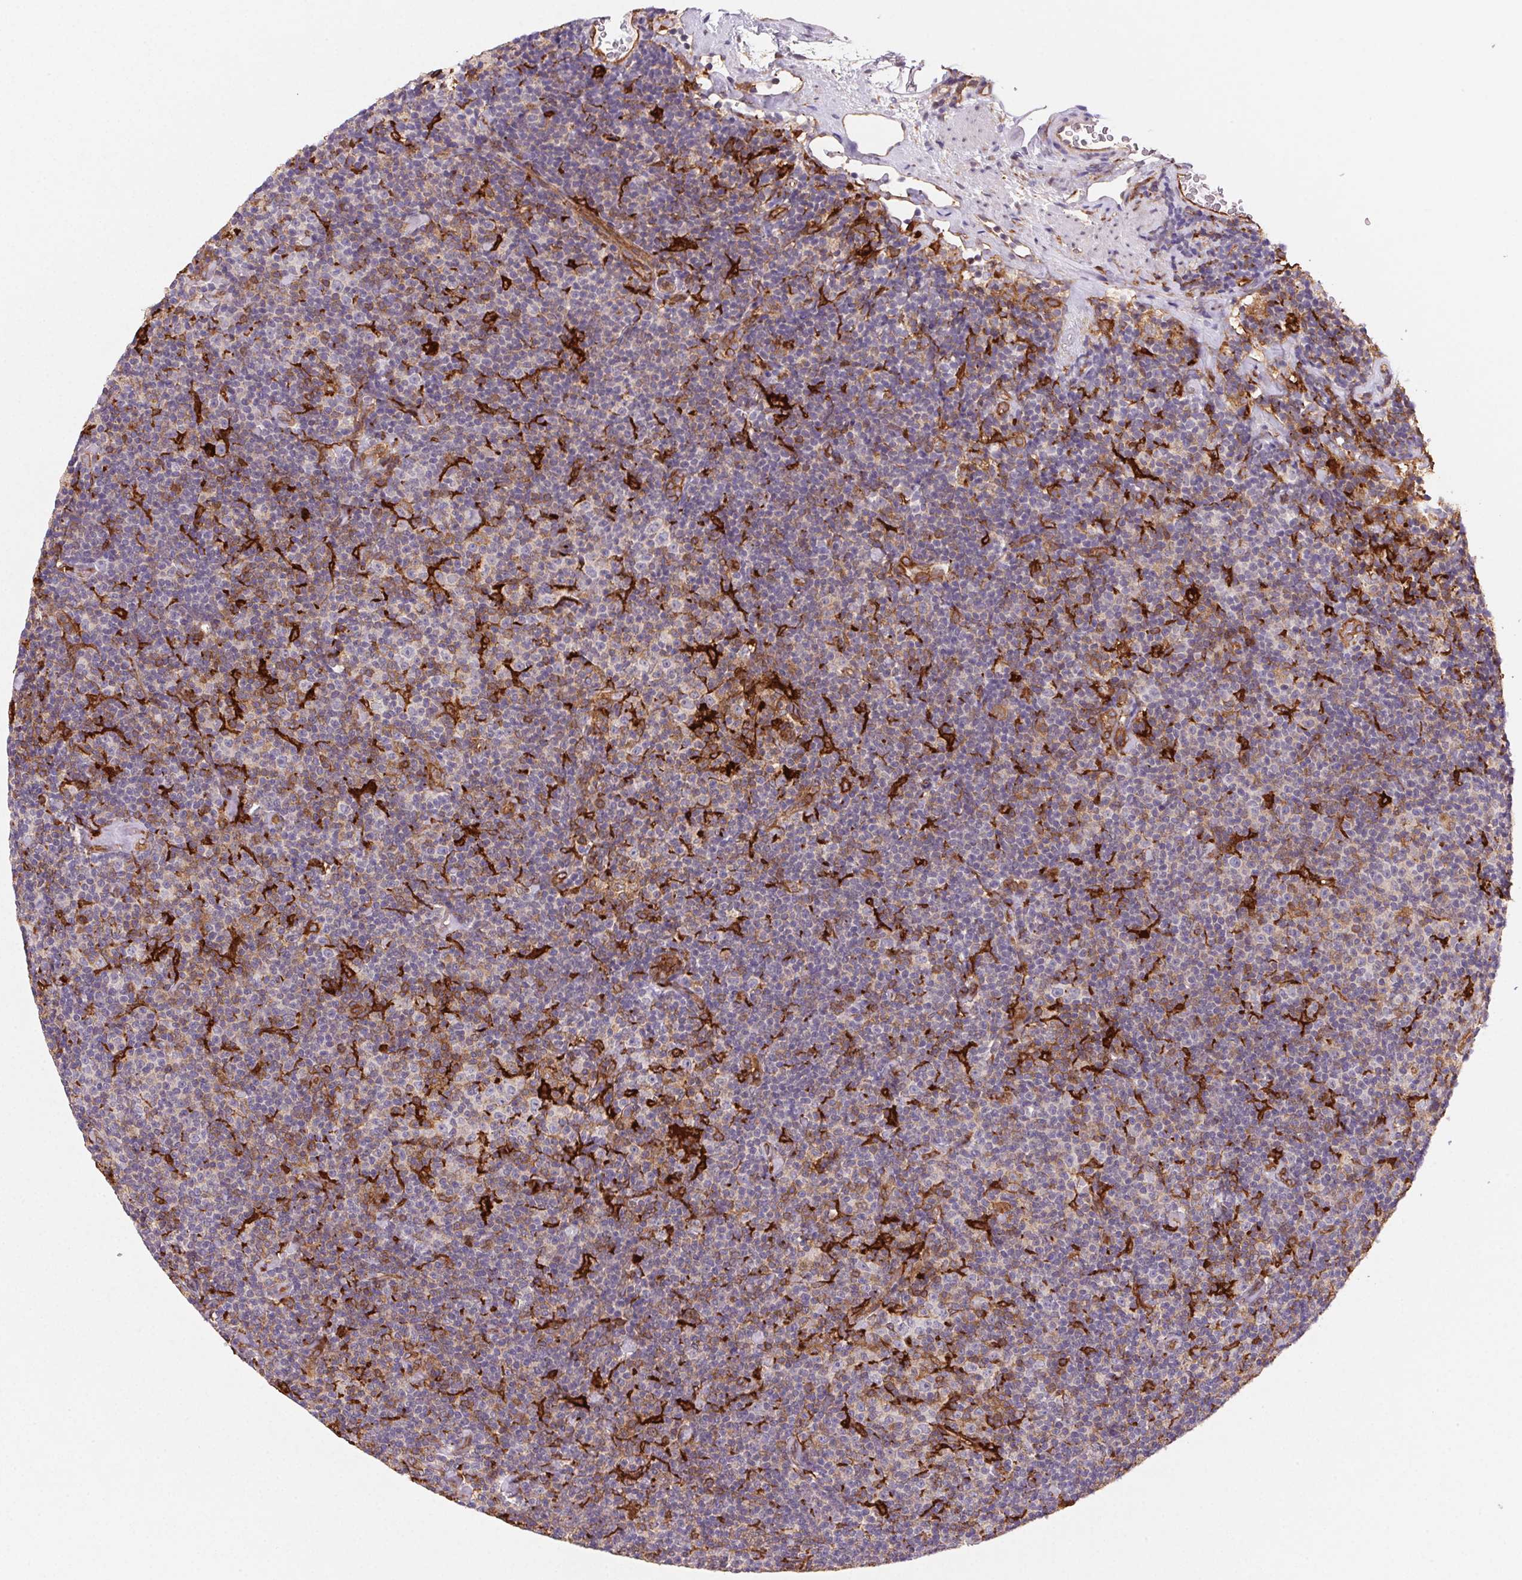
{"staining": {"intensity": "weak", "quantity": "<25%", "location": "cytoplasmic/membranous"}, "tissue": "lymphoma", "cell_type": "Tumor cells", "image_type": "cancer", "snomed": [{"axis": "morphology", "description": "Malignant lymphoma, non-Hodgkin's type, Low grade"}, {"axis": "topography", "description": "Lymph node"}], "caption": "Tumor cells are negative for protein expression in human lymphoma.", "gene": "GBP1", "patient": {"sex": "male", "age": 81}}